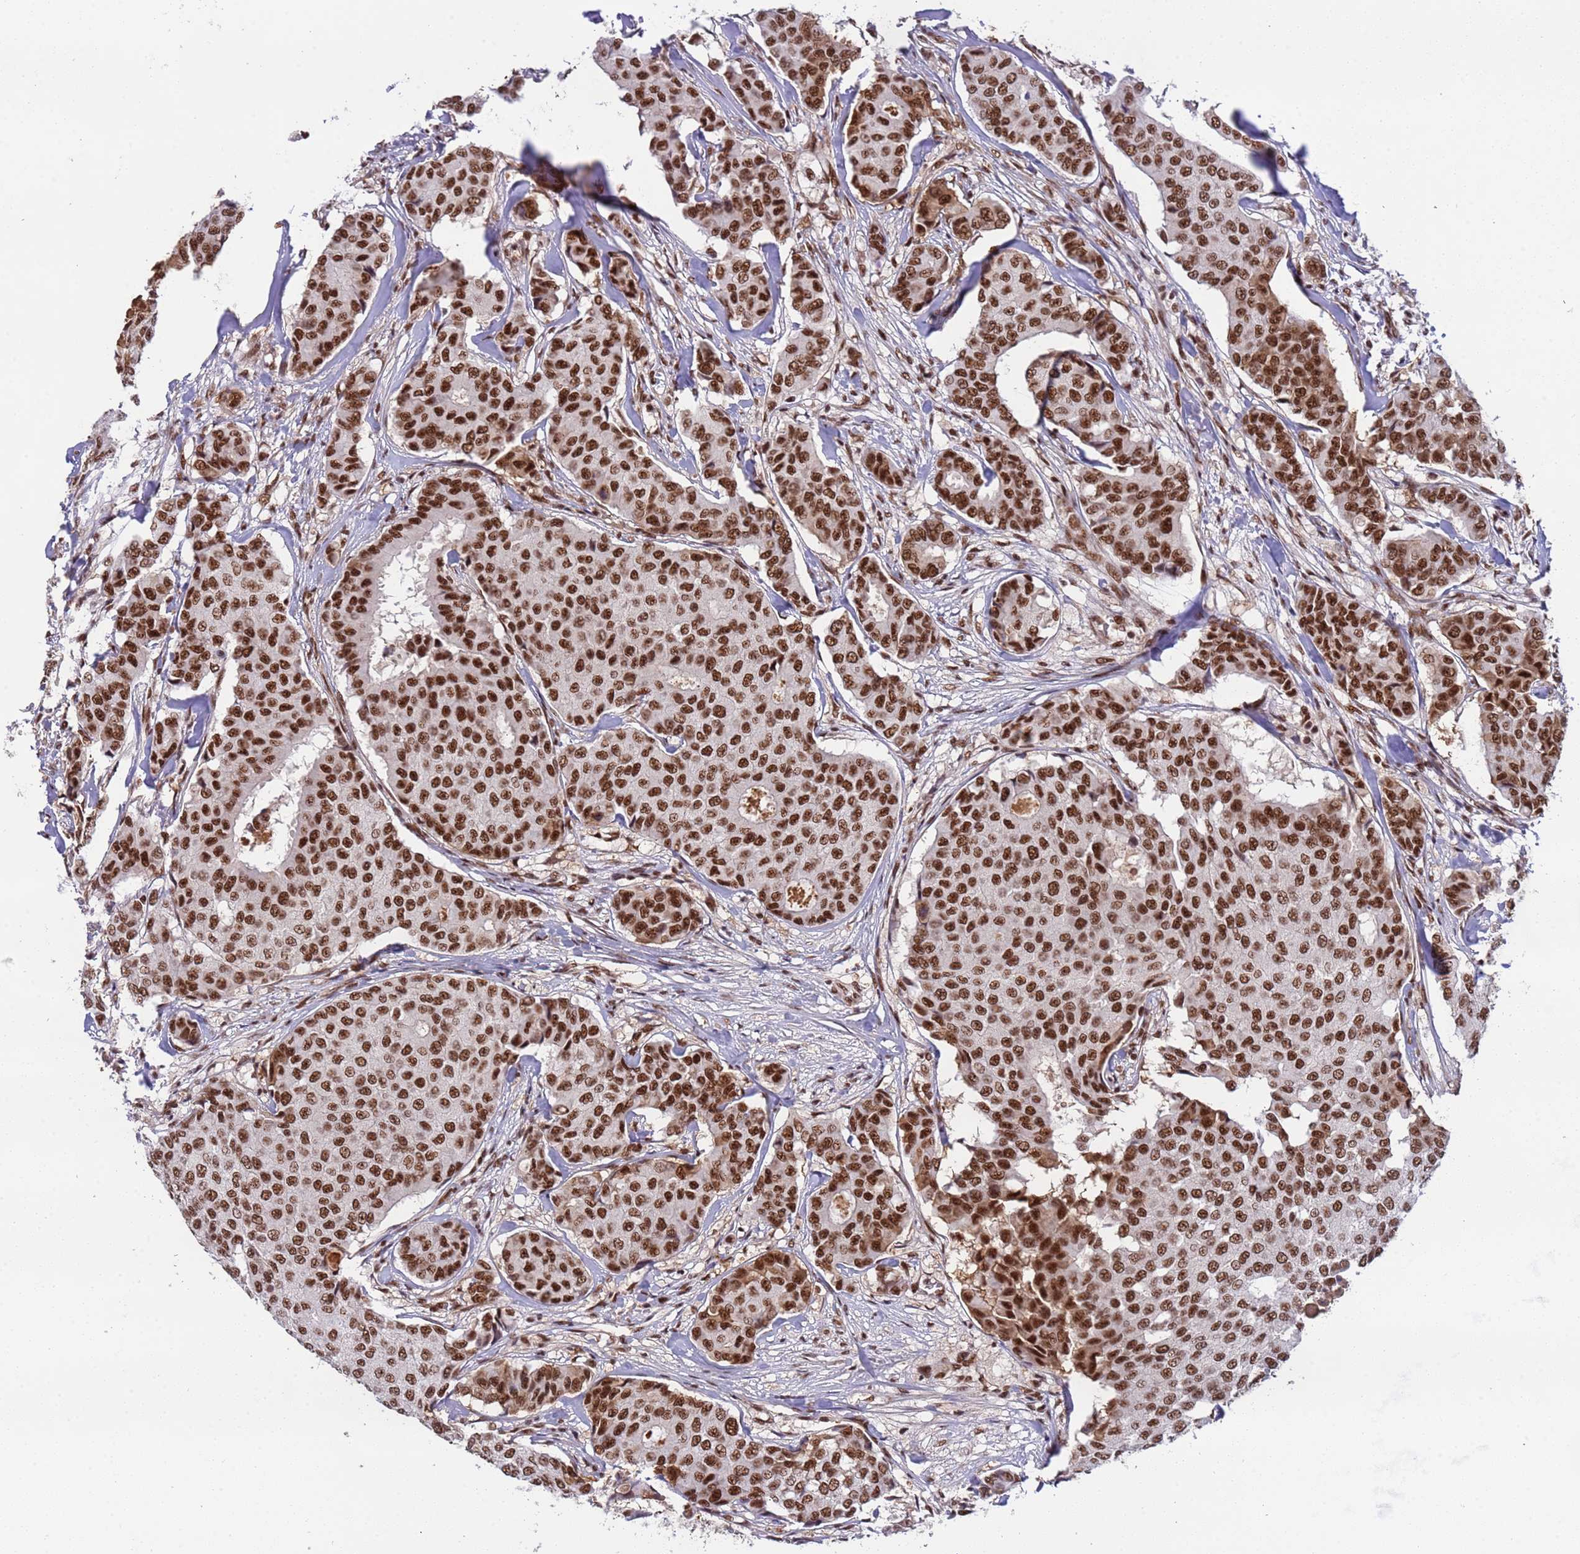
{"staining": {"intensity": "strong", "quantity": ">75%", "location": "nuclear"}, "tissue": "breast cancer", "cell_type": "Tumor cells", "image_type": "cancer", "snomed": [{"axis": "morphology", "description": "Duct carcinoma"}, {"axis": "topography", "description": "Breast"}], "caption": "Breast infiltrating ductal carcinoma stained for a protein (brown) shows strong nuclear positive positivity in approximately >75% of tumor cells.", "gene": "SRRT", "patient": {"sex": "female", "age": 75}}